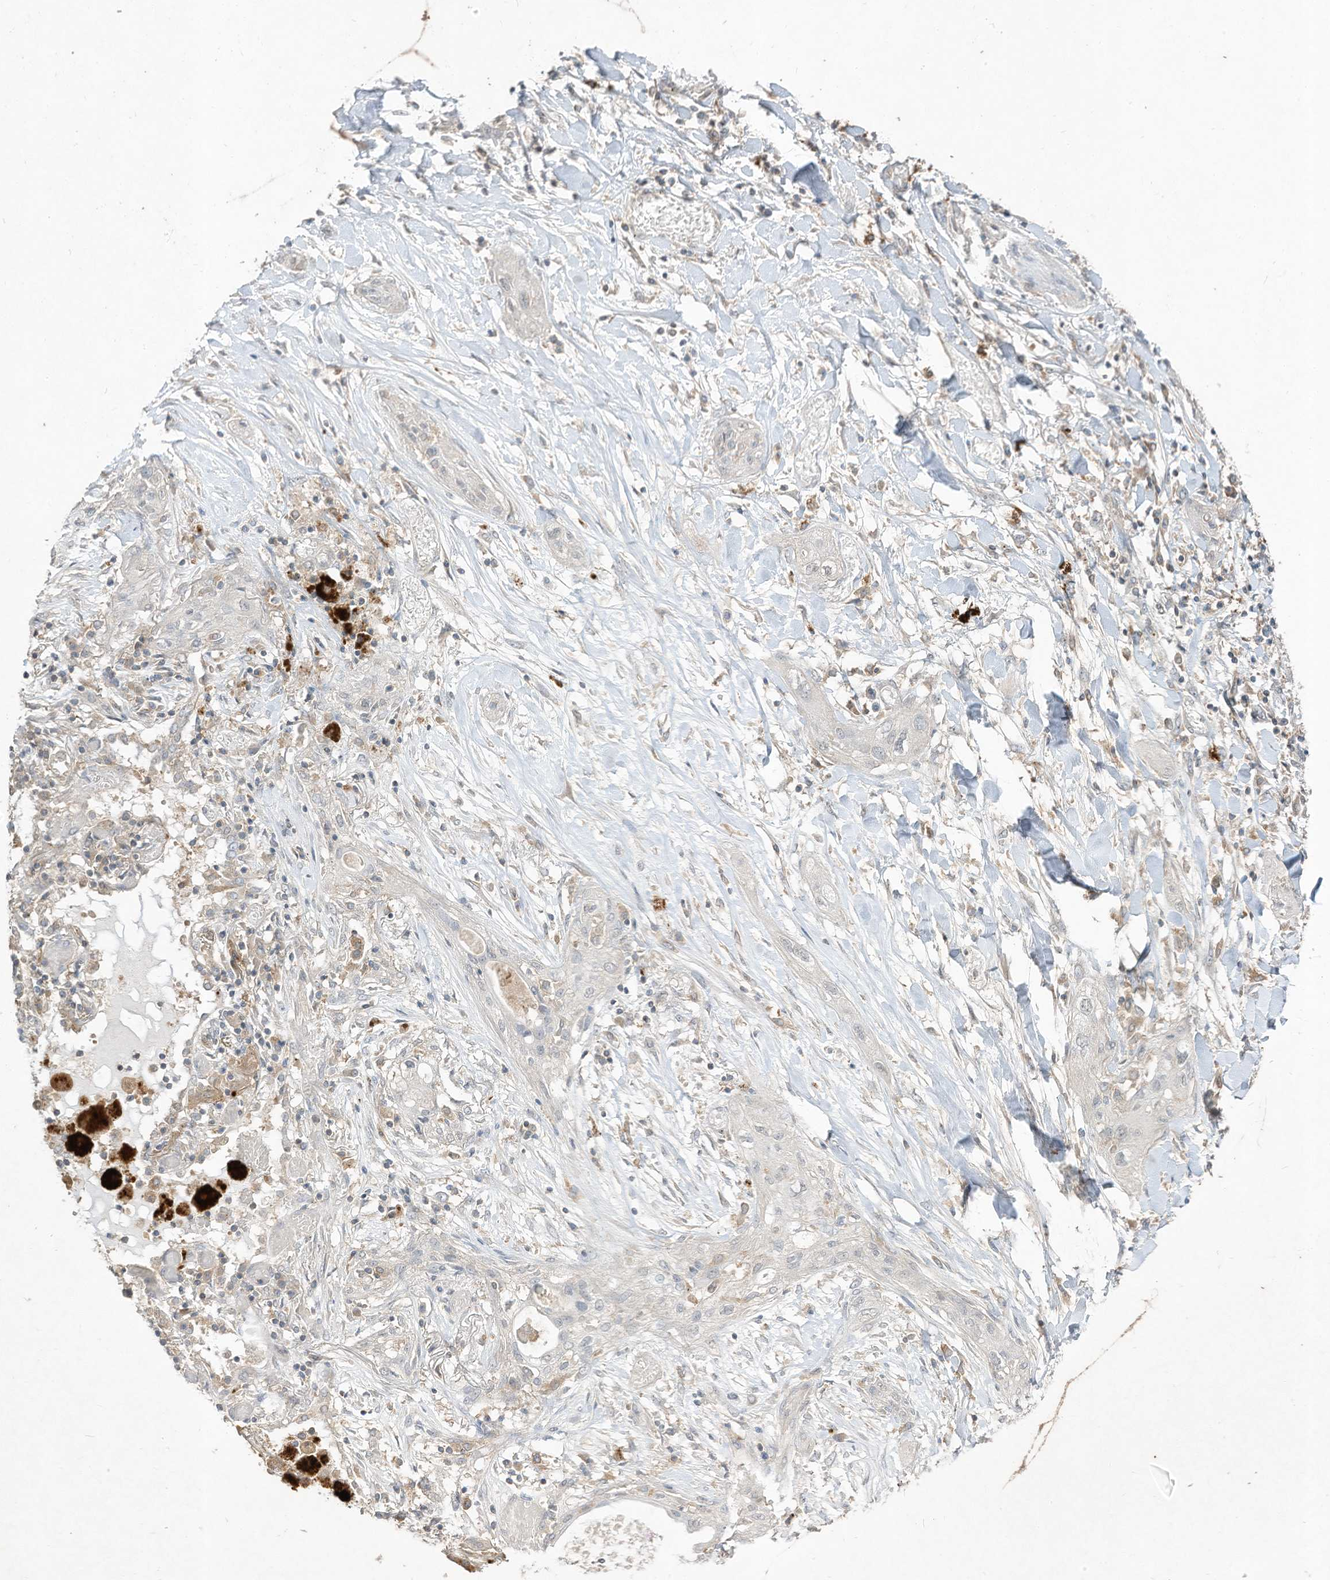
{"staining": {"intensity": "negative", "quantity": "none", "location": "none"}, "tissue": "lung cancer", "cell_type": "Tumor cells", "image_type": "cancer", "snomed": [{"axis": "morphology", "description": "Squamous cell carcinoma, NOS"}, {"axis": "topography", "description": "Lung"}], "caption": "Lung cancer (squamous cell carcinoma) was stained to show a protein in brown. There is no significant positivity in tumor cells. (Immunohistochemistry (ihc), brightfield microscopy, high magnification).", "gene": "LDAH", "patient": {"sex": "female", "age": 47}}